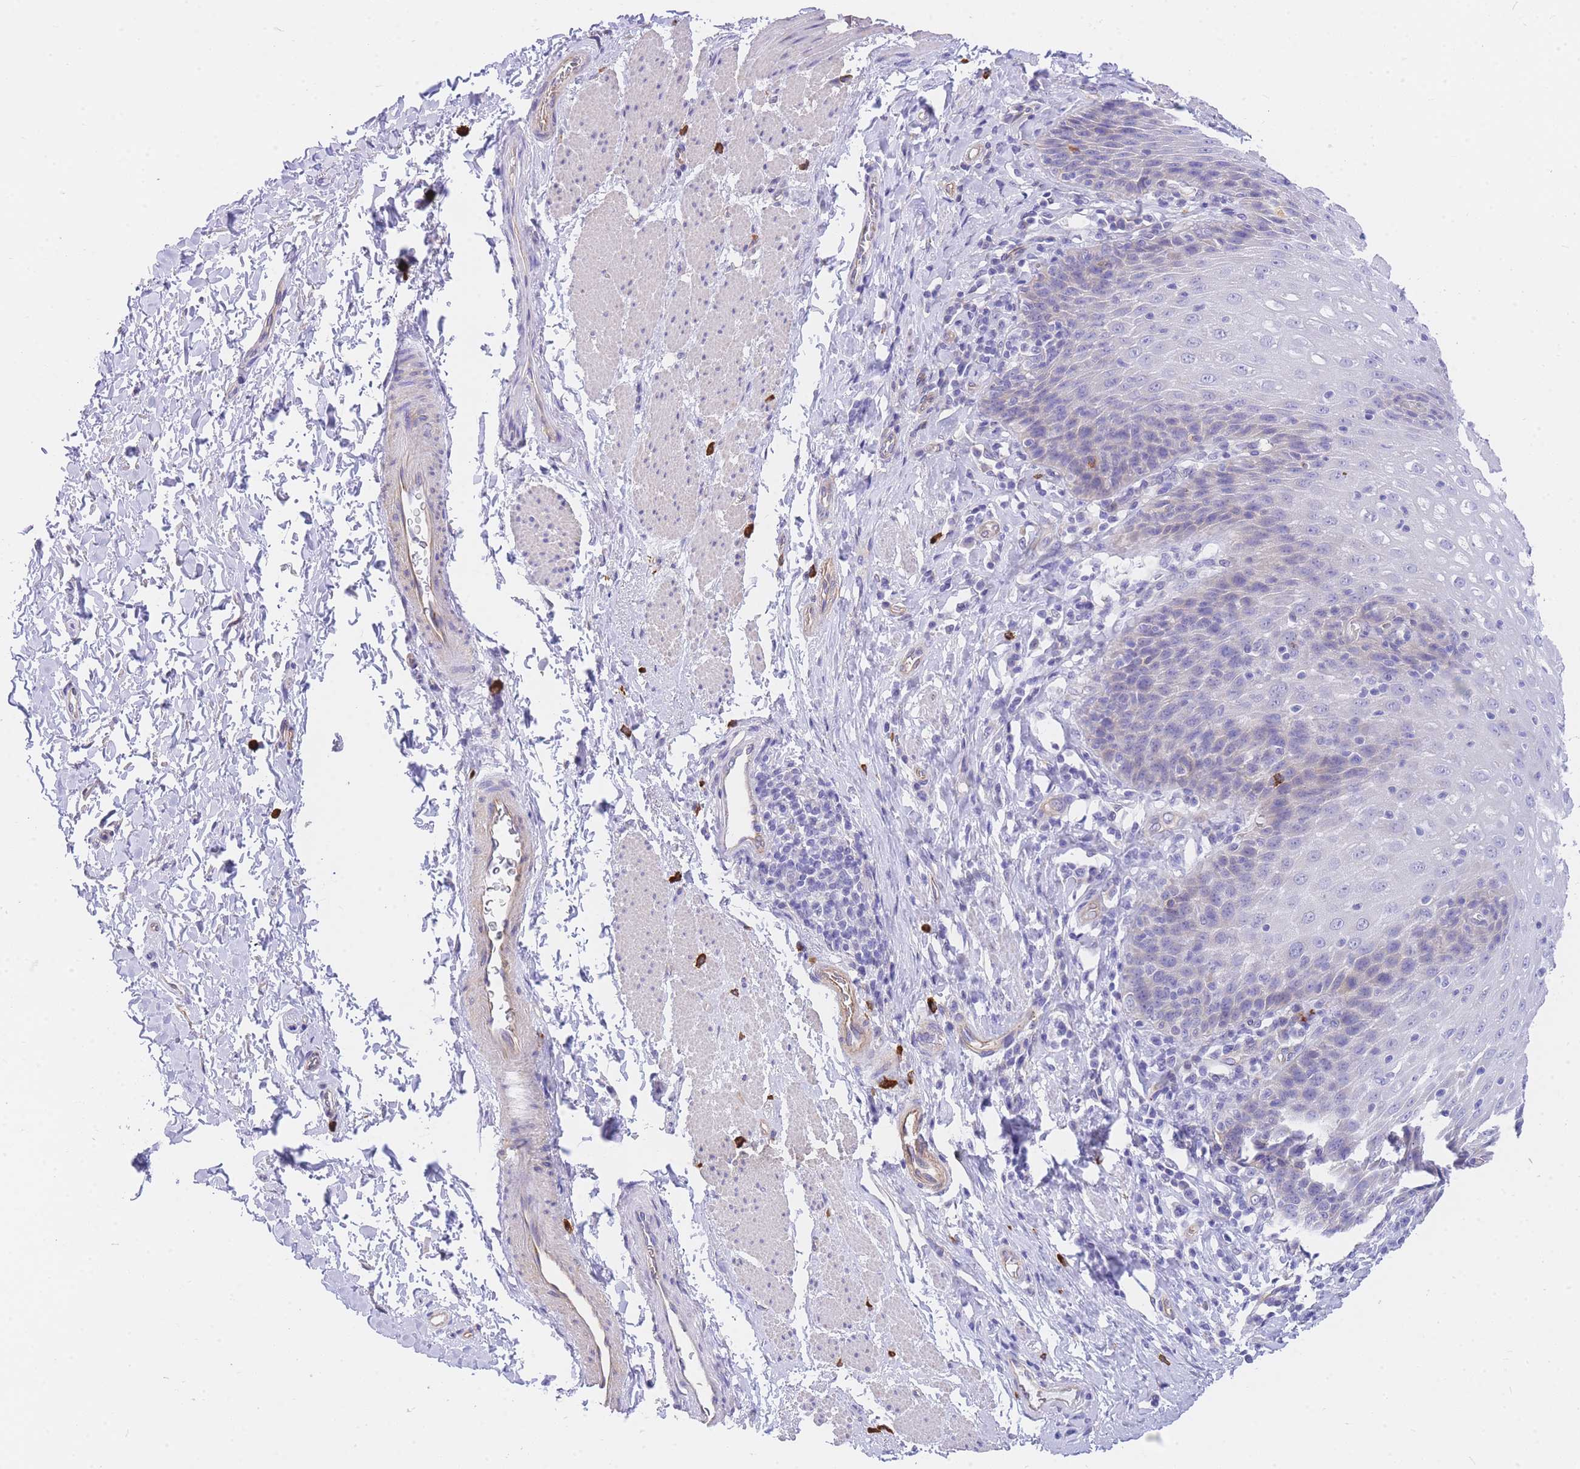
{"staining": {"intensity": "negative", "quantity": "none", "location": "none"}, "tissue": "esophagus", "cell_type": "Squamous epithelial cells", "image_type": "normal", "snomed": [{"axis": "morphology", "description": "Normal tissue, NOS"}, {"axis": "topography", "description": "Esophagus"}], "caption": "This is a image of immunohistochemistry (IHC) staining of benign esophagus, which shows no staining in squamous epithelial cells.", "gene": "SRSF12", "patient": {"sex": "female", "age": 61}}